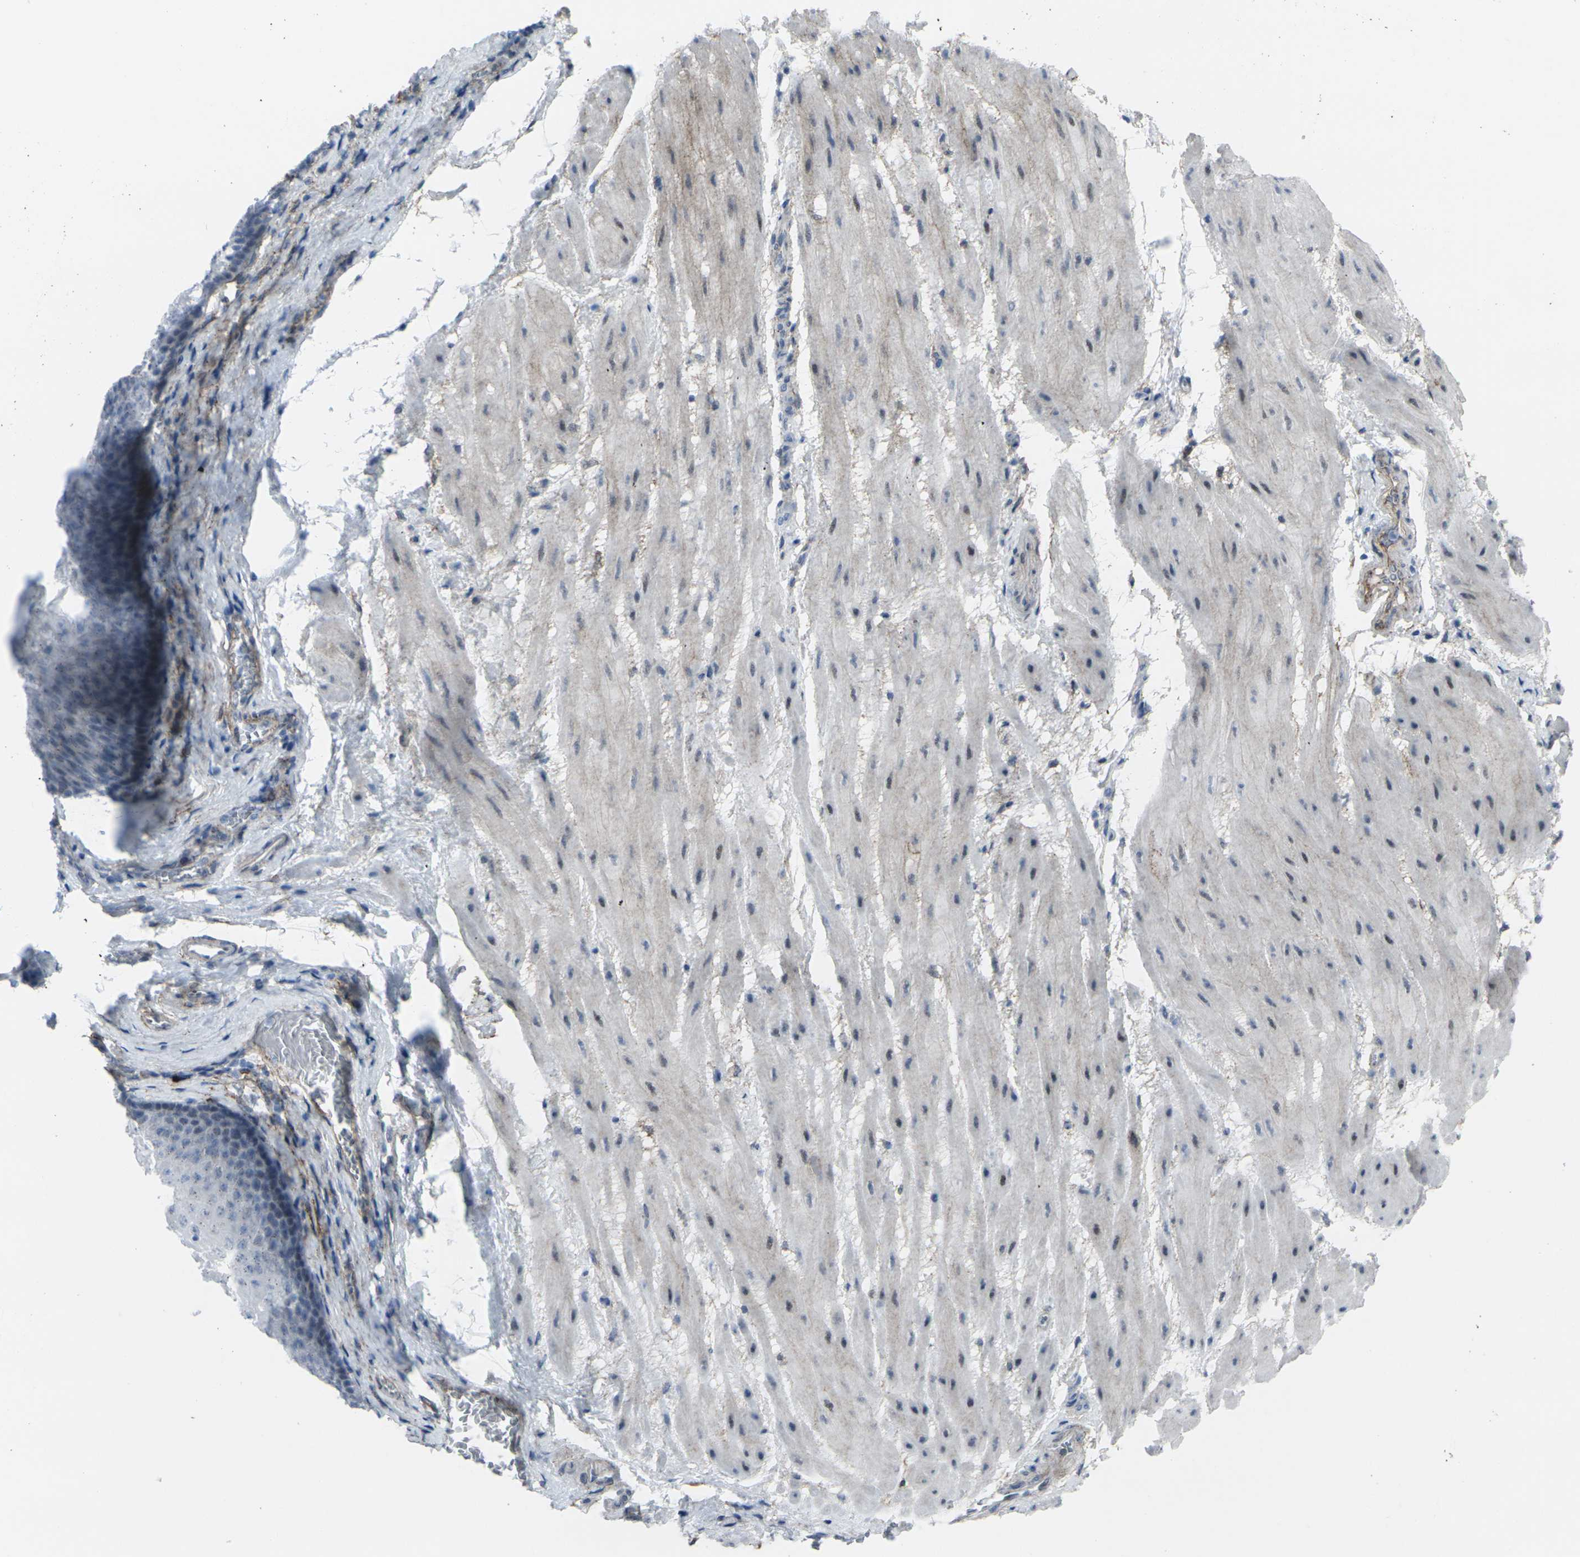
{"staining": {"intensity": "negative", "quantity": "none", "location": "none"}, "tissue": "esophagus", "cell_type": "Squamous epithelial cells", "image_type": "normal", "snomed": [{"axis": "morphology", "description": "Normal tissue, NOS"}, {"axis": "topography", "description": "Esophagus"}], "caption": "DAB (3,3'-diaminobenzidine) immunohistochemical staining of normal esophagus displays no significant staining in squamous epithelial cells. (Brightfield microscopy of DAB (3,3'-diaminobenzidine) IHC at high magnification).", "gene": "CDH11", "patient": {"sex": "male", "age": 48}}